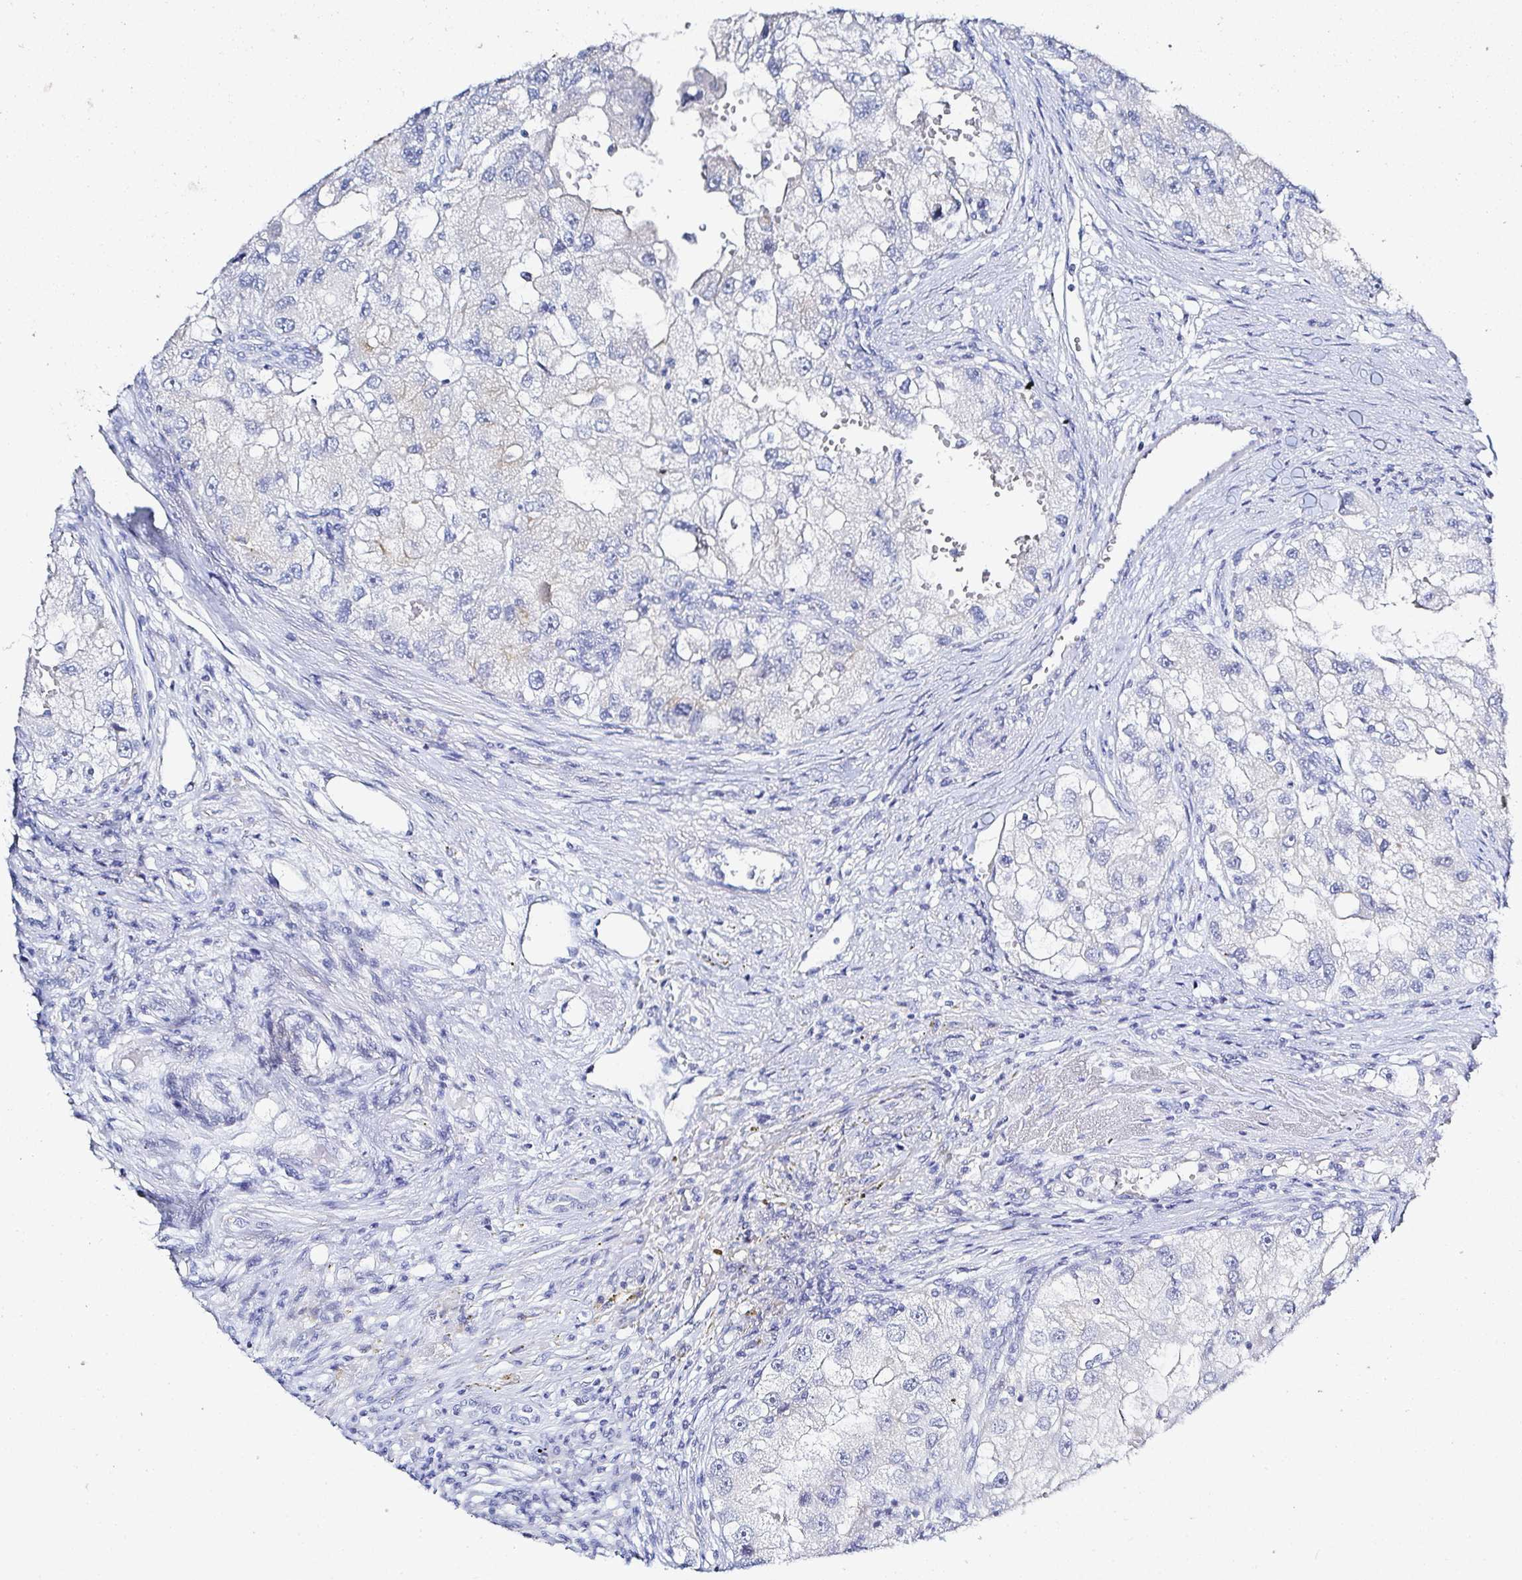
{"staining": {"intensity": "negative", "quantity": "none", "location": "none"}, "tissue": "renal cancer", "cell_type": "Tumor cells", "image_type": "cancer", "snomed": [{"axis": "morphology", "description": "Adenocarcinoma, NOS"}, {"axis": "topography", "description": "Kidney"}], "caption": "Human renal cancer (adenocarcinoma) stained for a protein using immunohistochemistry demonstrates no staining in tumor cells.", "gene": "OR10K1", "patient": {"sex": "male", "age": 63}}